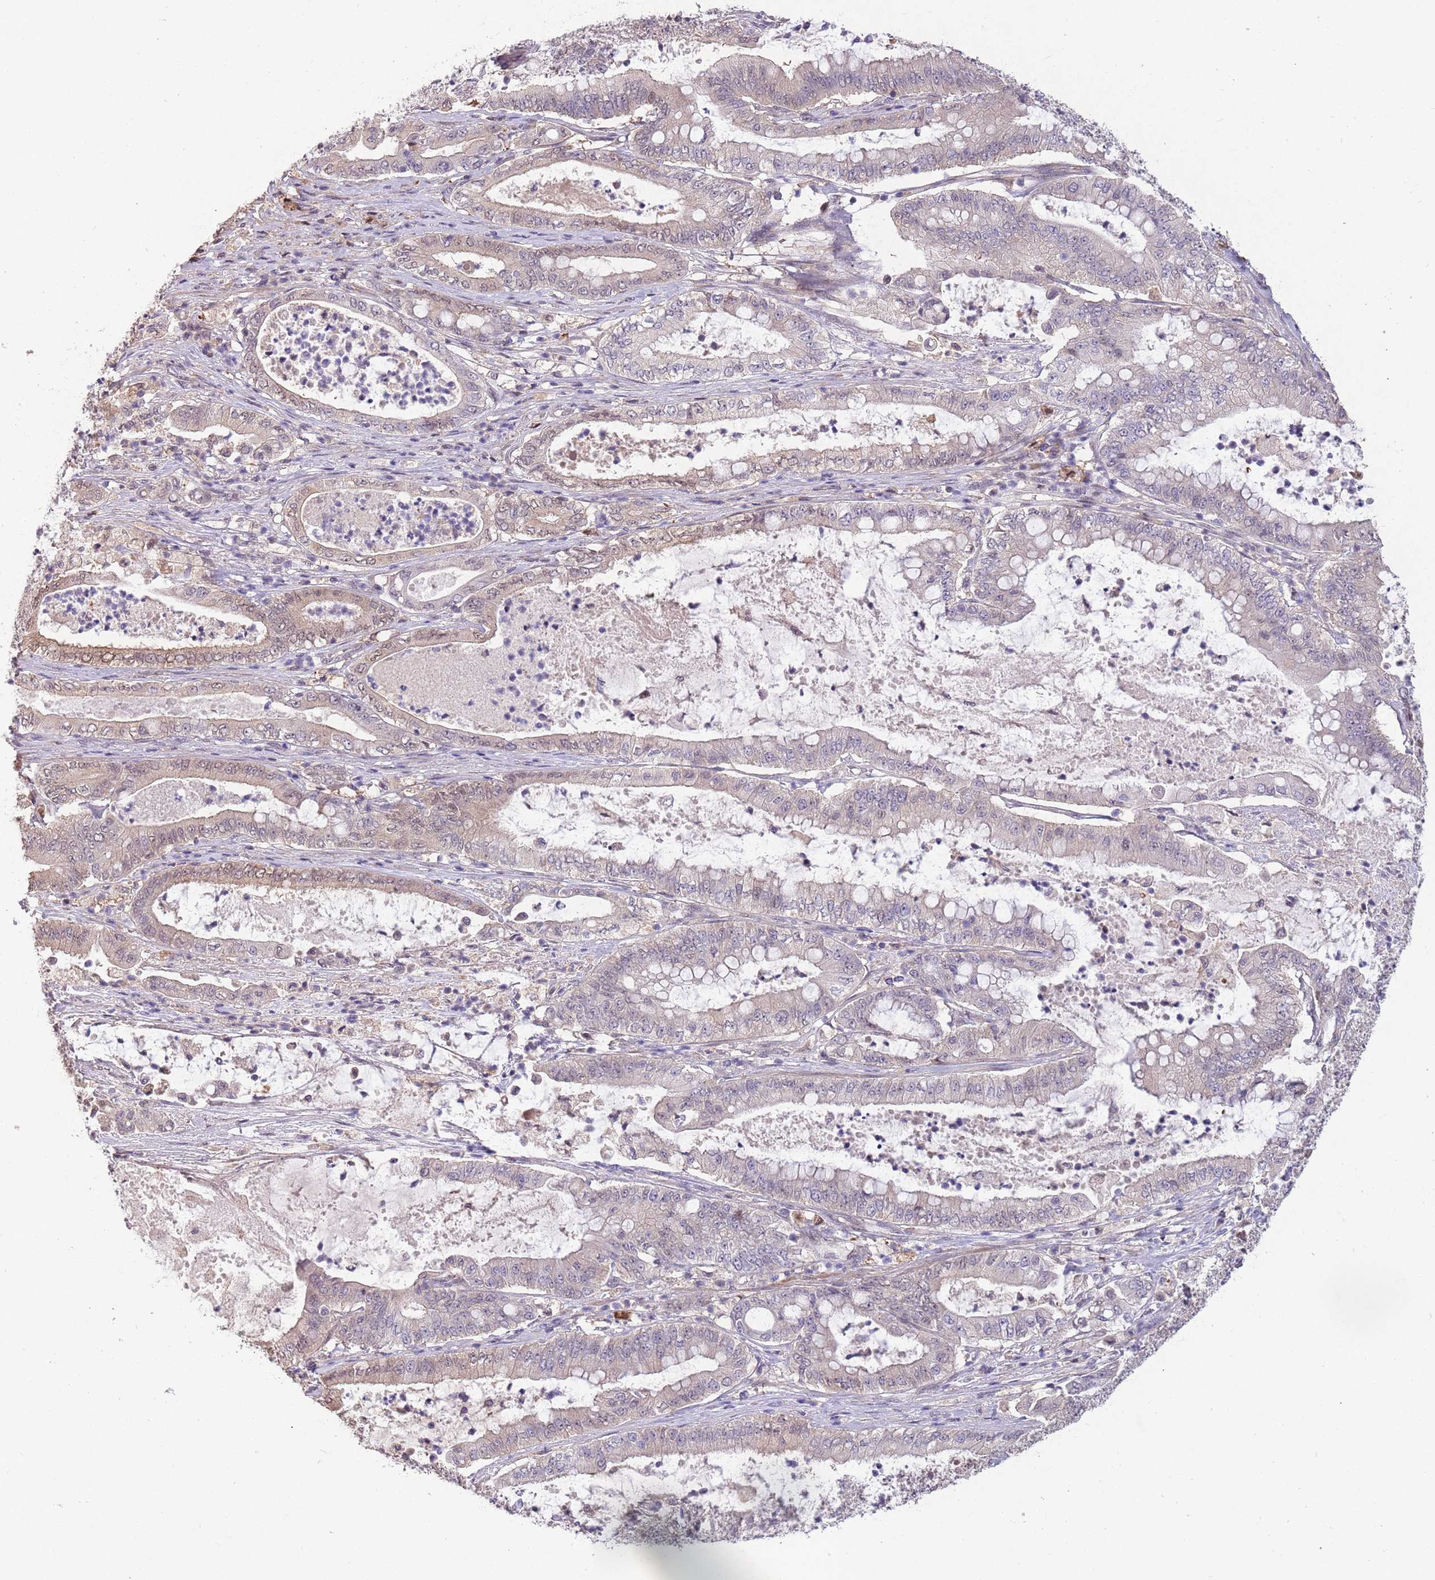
{"staining": {"intensity": "weak", "quantity": "25%-75%", "location": "cytoplasmic/membranous,nuclear"}, "tissue": "pancreatic cancer", "cell_type": "Tumor cells", "image_type": "cancer", "snomed": [{"axis": "morphology", "description": "Adenocarcinoma, NOS"}, {"axis": "topography", "description": "Pancreas"}], "caption": "Immunohistochemical staining of human pancreatic adenocarcinoma exhibits low levels of weak cytoplasmic/membranous and nuclear positivity in about 25%-75% of tumor cells.", "gene": "ZNF639", "patient": {"sex": "male", "age": 71}}